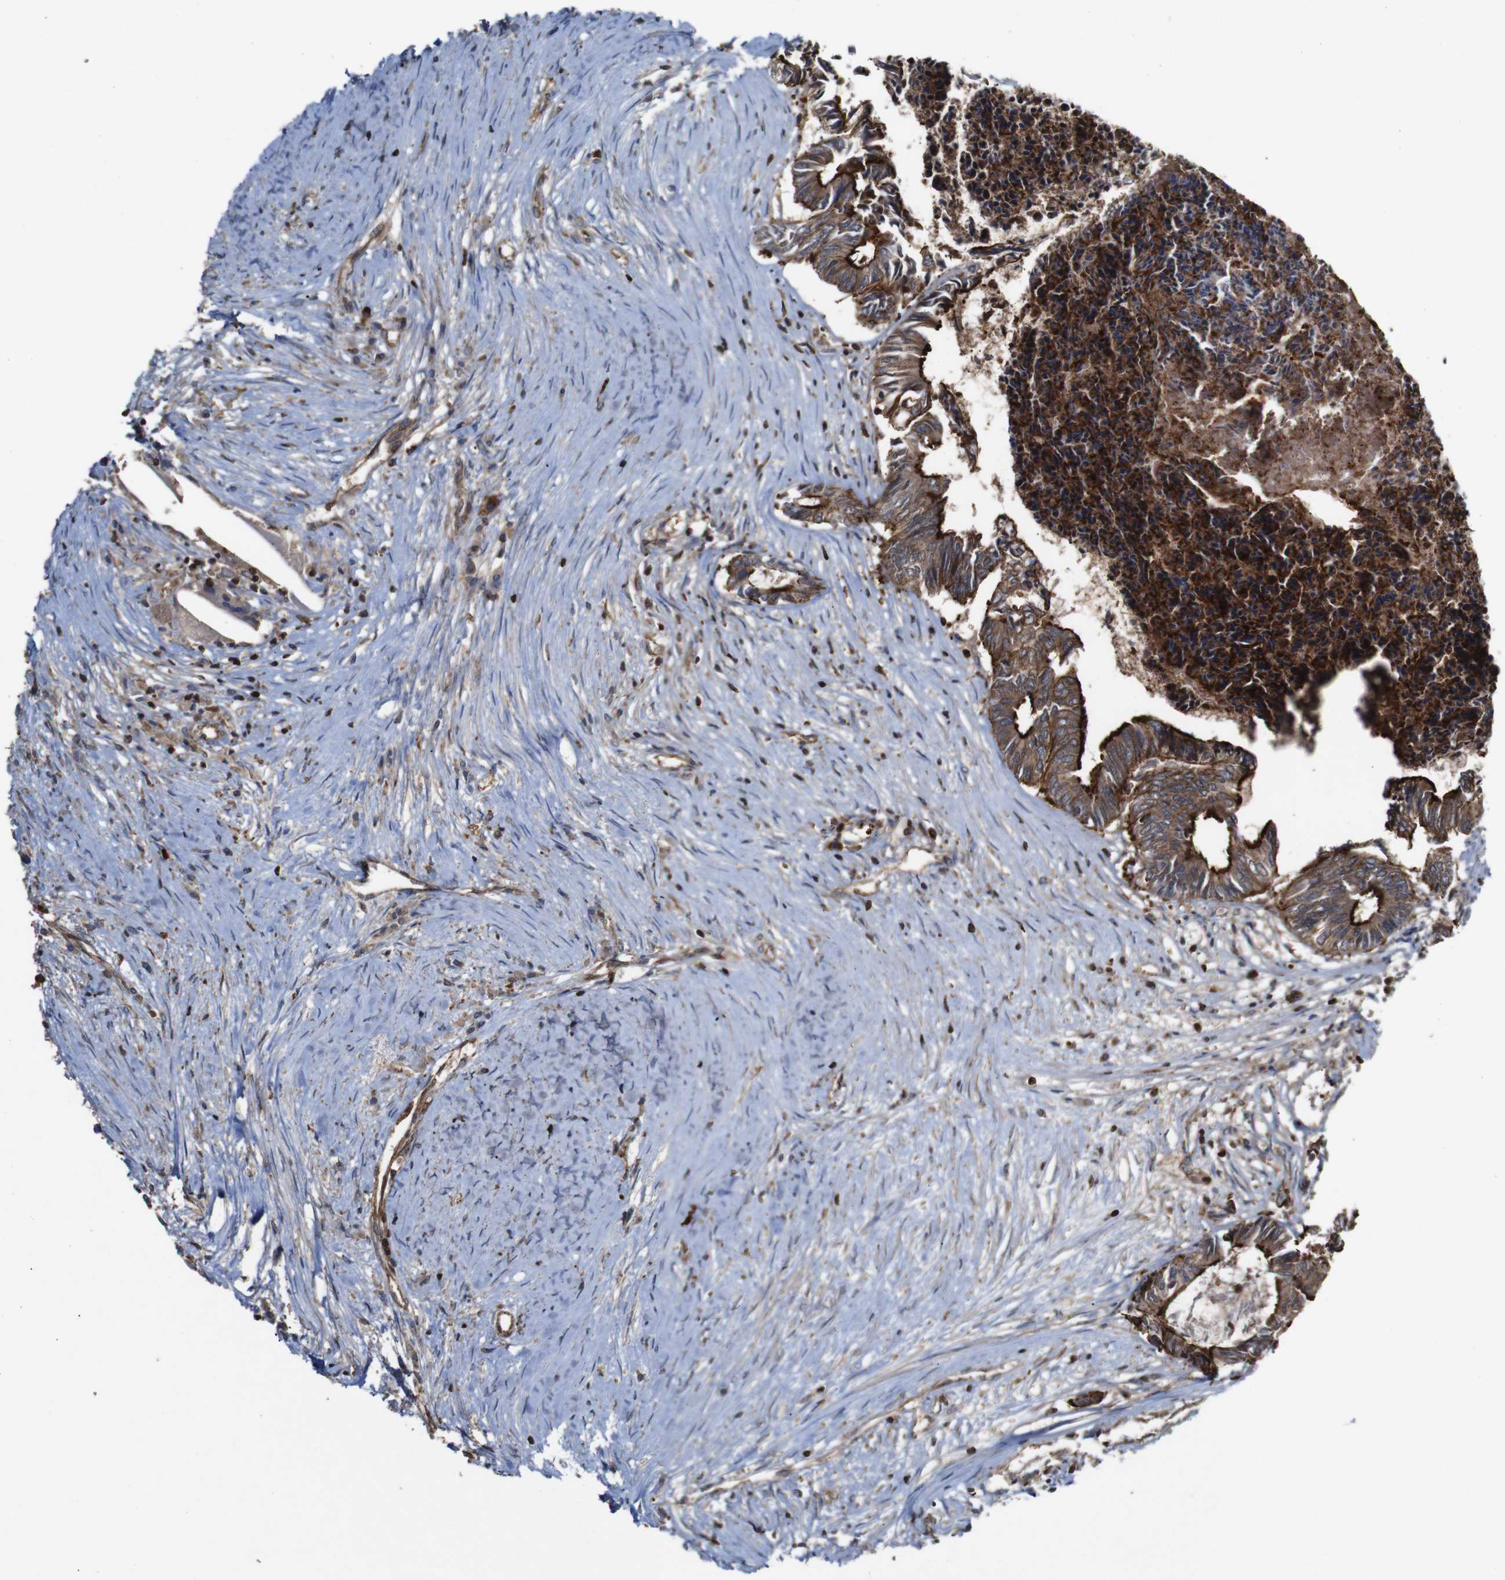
{"staining": {"intensity": "moderate", "quantity": ">75%", "location": "cytoplasmic/membranous"}, "tissue": "colorectal cancer", "cell_type": "Tumor cells", "image_type": "cancer", "snomed": [{"axis": "morphology", "description": "Adenocarcinoma, NOS"}, {"axis": "topography", "description": "Rectum"}], "caption": "Immunohistochemistry (IHC) (DAB (3,3'-diaminobenzidine)) staining of colorectal cancer (adenocarcinoma) exhibits moderate cytoplasmic/membranous protein expression in about >75% of tumor cells. The staining is performed using DAB brown chromogen to label protein expression. The nuclei are counter-stained blue using hematoxylin.", "gene": "NANOS1", "patient": {"sex": "male", "age": 63}}